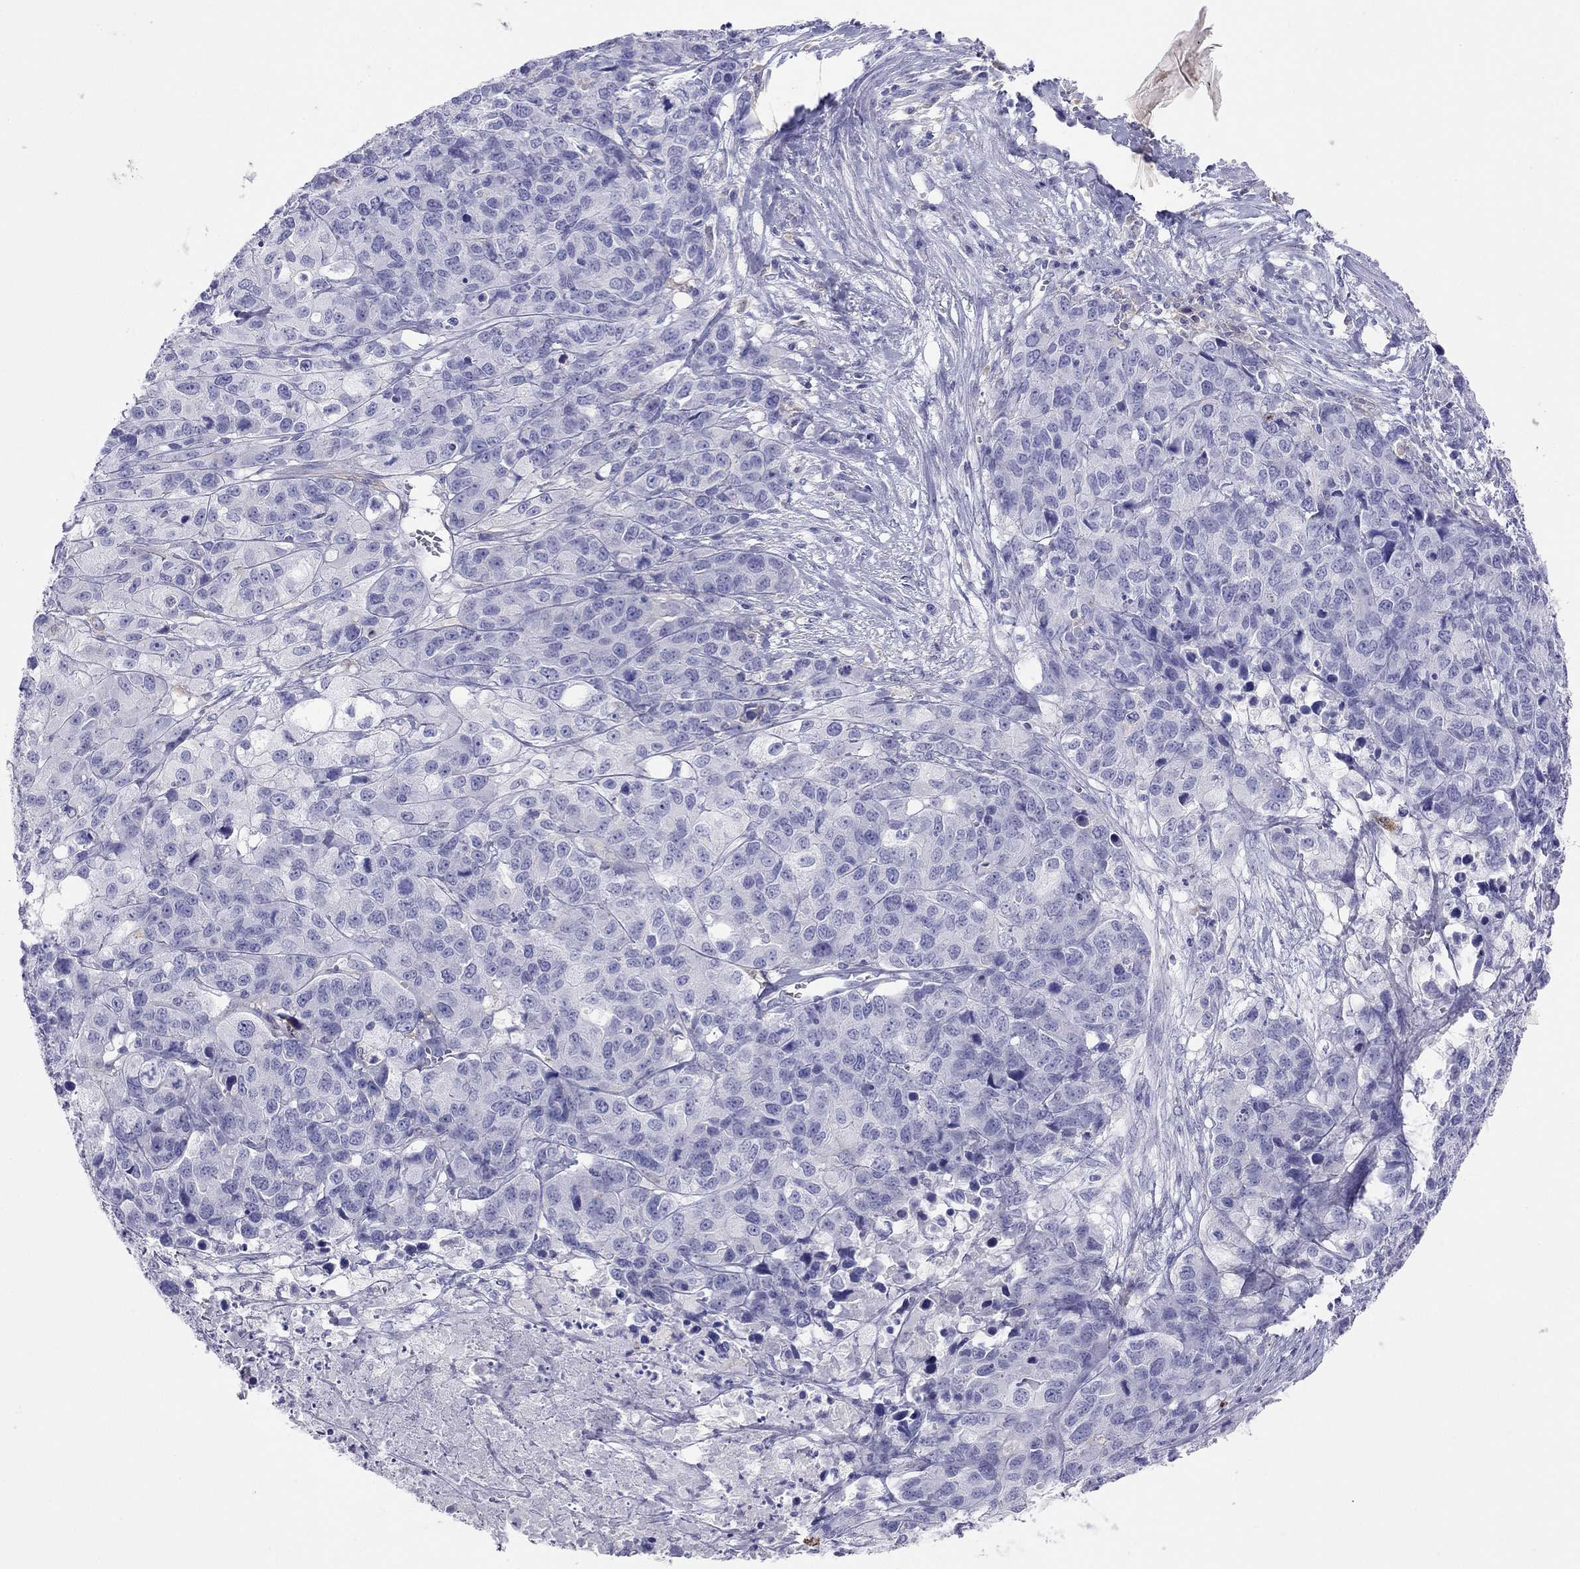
{"staining": {"intensity": "negative", "quantity": "none", "location": "none"}, "tissue": "ovarian cancer", "cell_type": "Tumor cells", "image_type": "cancer", "snomed": [{"axis": "morphology", "description": "Cystadenocarcinoma, serous, NOS"}, {"axis": "topography", "description": "Ovary"}], "caption": "Immunohistochemistry of human ovarian cancer (serous cystadenocarcinoma) exhibits no staining in tumor cells.", "gene": "HLA-DQB2", "patient": {"sex": "female", "age": 87}}